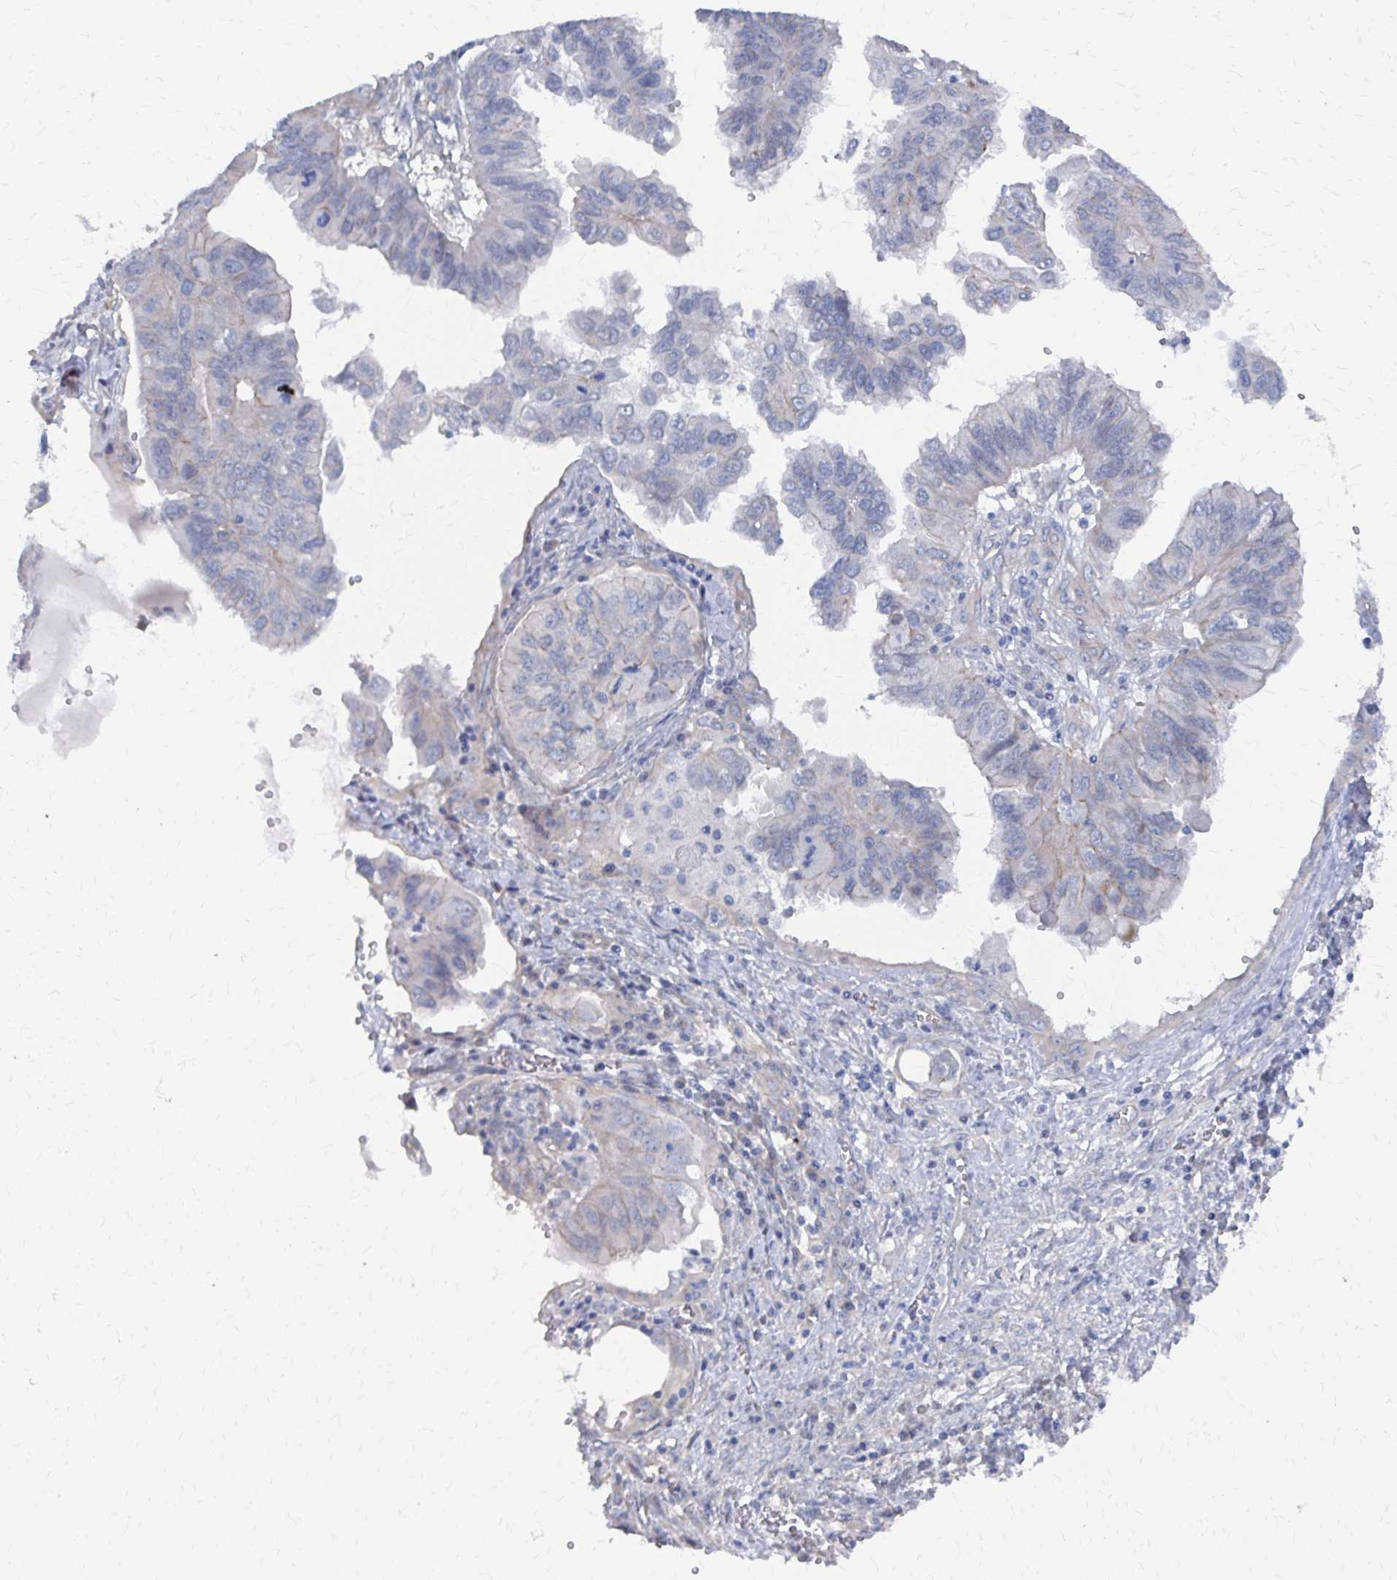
{"staining": {"intensity": "negative", "quantity": "none", "location": "none"}, "tissue": "ovarian cancer", "cell_type": "Tumor cells", "image_type": "cancer", "snomed": [{"axis": "morphology", "description": "Cystadenocarcinoma, serous, NOS"}, {"axis": "topography", "description": "Ovary"}], "caption": "The photomicrograph displays no significant expression in tumor cells of ovarian serous cystadenocarcinoma.", "gene": "PLEKHG7", "patient": {"sex": "female", "age": 79}}